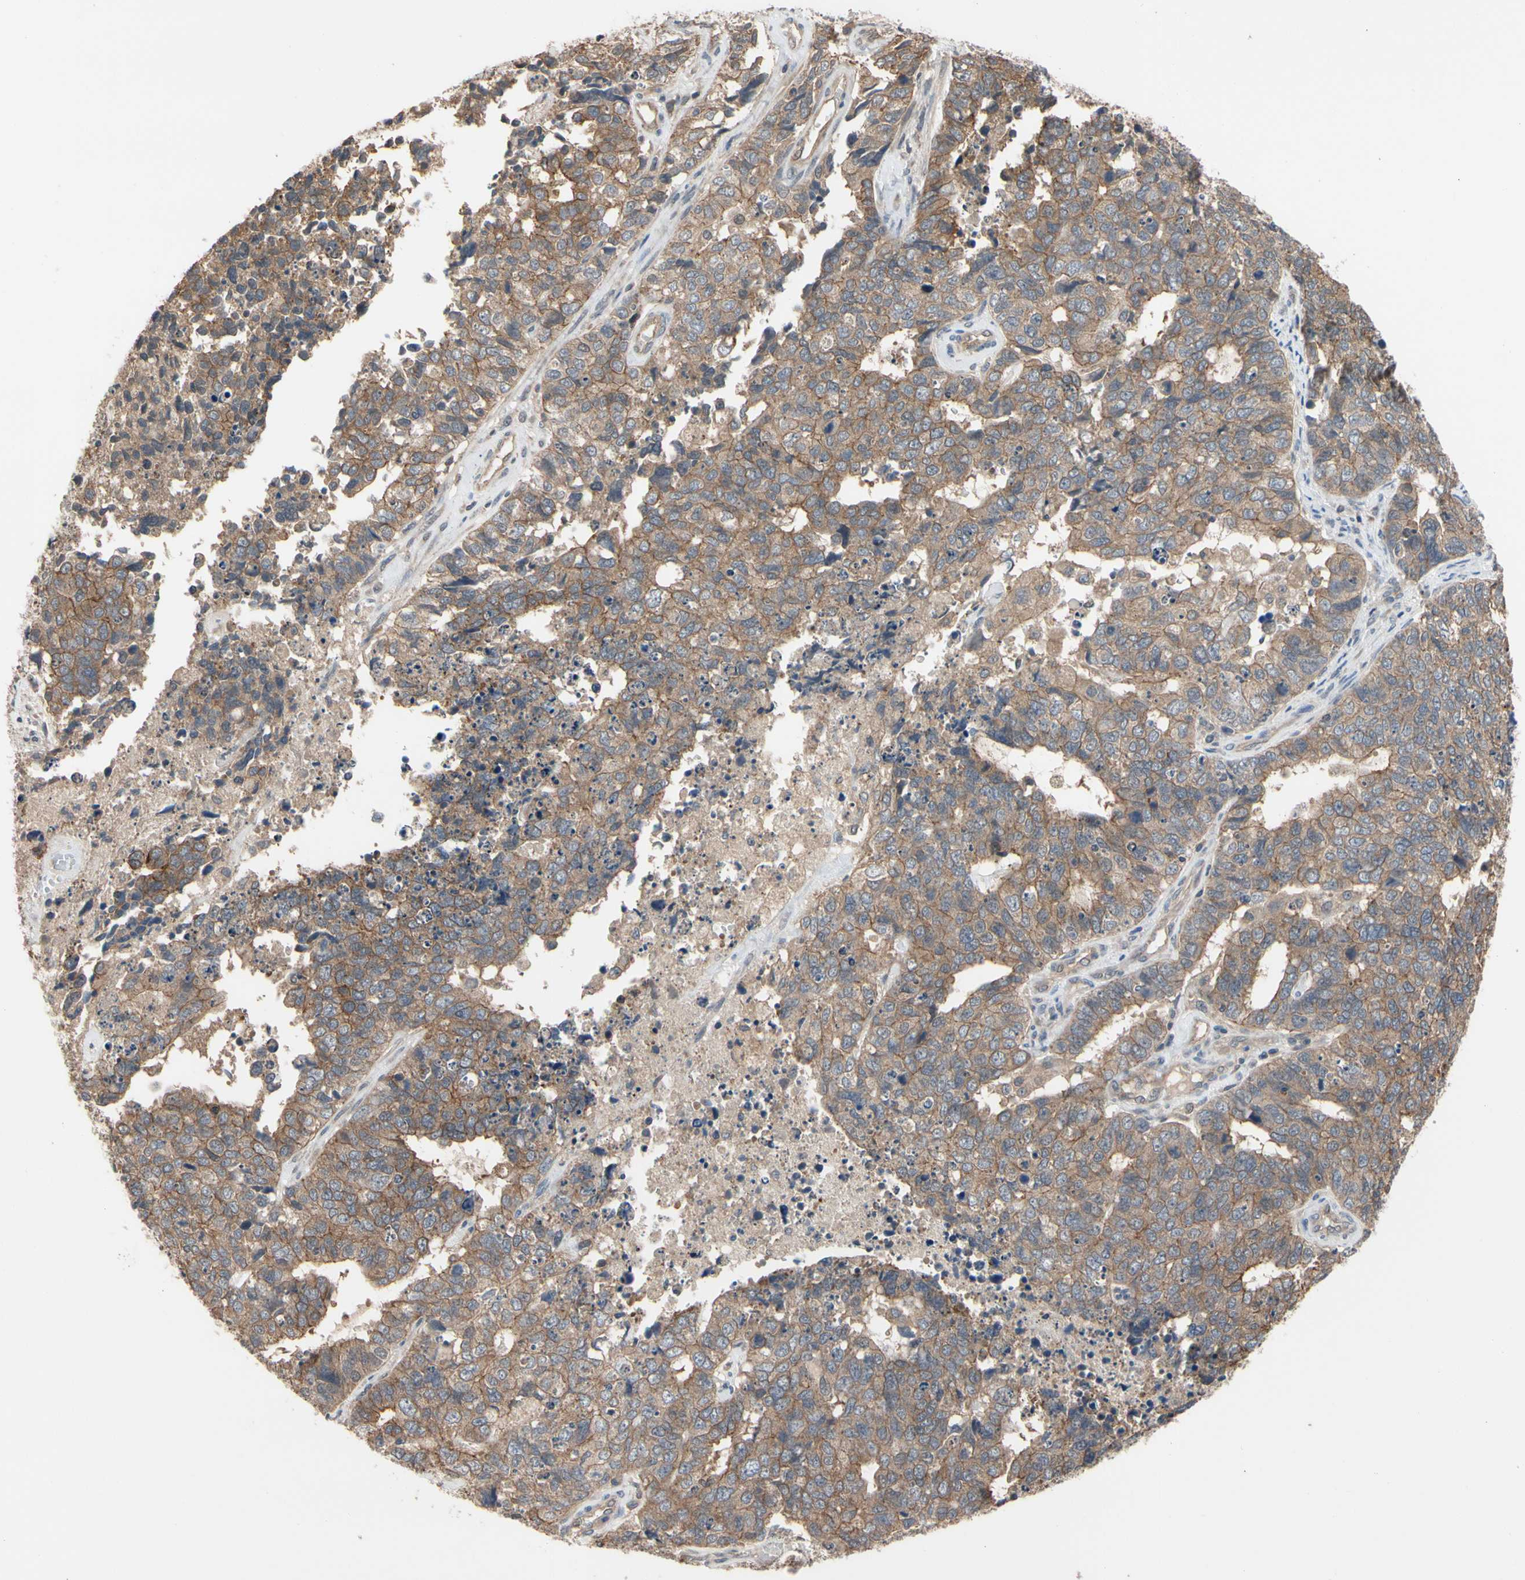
{"staining": {"intensity": "moderate", "quantity": ">75%", "location": "cytoplasmic/membranous"}, "tissue": "cervical cancer", "cell_type": "Tumor cells", "image_type": "cancer", "snomed": [{"axis": "morphology", "description": "Squamous cell carcinoma, NOS"}, {"axis": "topography", "description": "Cervix"}], "caption": "Brown immunohistochemical staining in cervical squamous cell carcinoma demonstrates moderate cytoplasmic/membranous expression in about >75% of tumor cells. Using DAB (brown) and hematoxylin (blue) stains, captured at high magnification using brightfield microscopy.", "gene": "DPP8", "patient": {"sex": "female", "age": 63}}